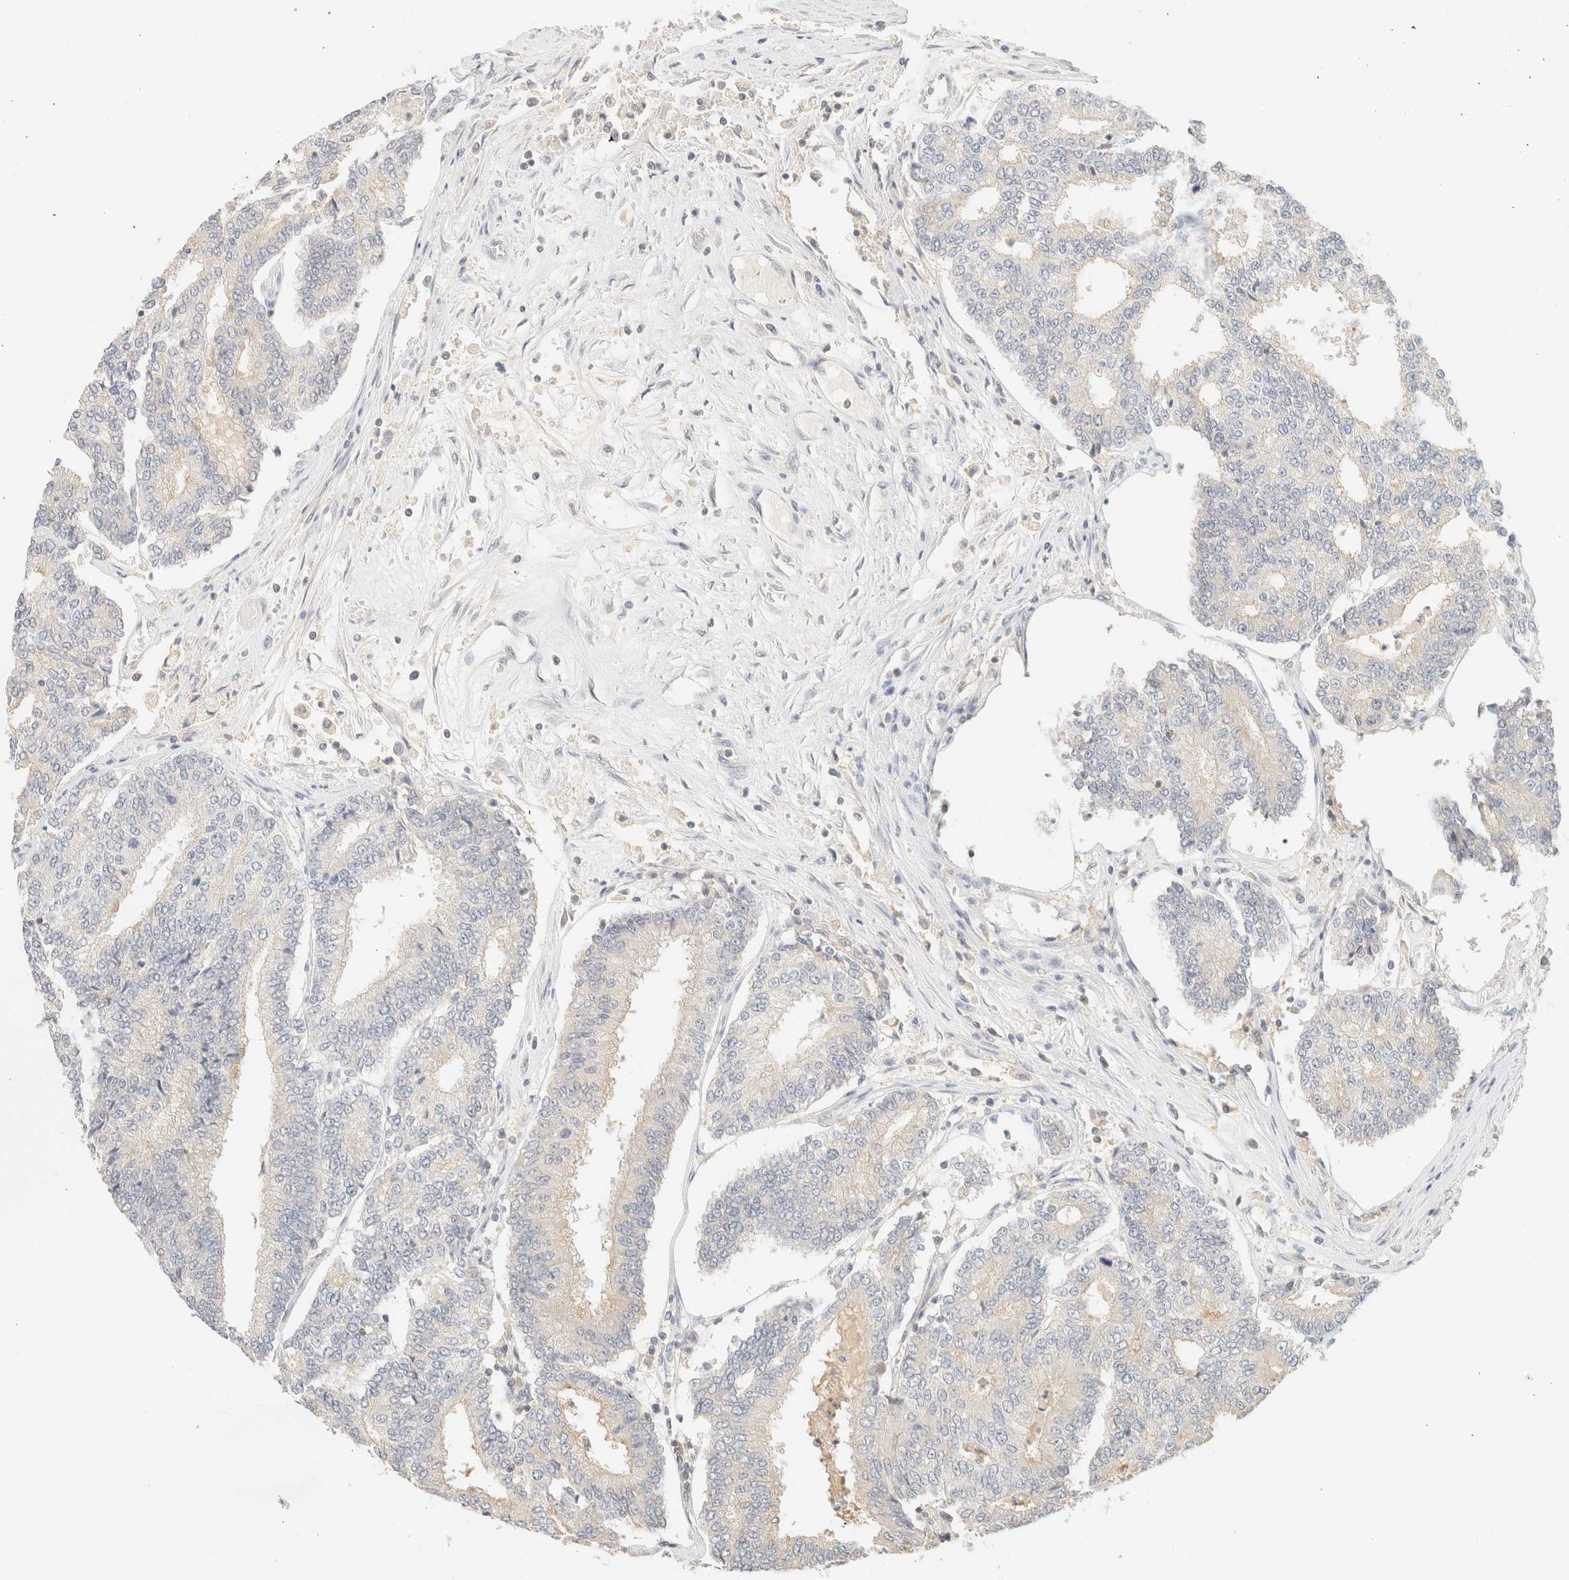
{"staining": {"intensity": "negative", "quantity": "none", "location": "none"}, "tissue": "prostate cancer", "cell_type": "Tumor cells", "image_type": "cancer", "snomed": [{"axis": "morphology", "description": "Normal tissue, NOS"}, {"axis": "morphology", "description": "Adenocarcinoma, High grade"}, {"axis": "topography", "description": "Prostate"}, {"axis": "topography", "description": "Seminal veicle"}], "caption": "Protein analysis of prostate adenocarcinoma (high-grade) demonstrates no significant positivity in tumor cells. Nuclei are stained in blue.", "gene": "TIMD4", "patient": {"sex": "male", "age": 55}}